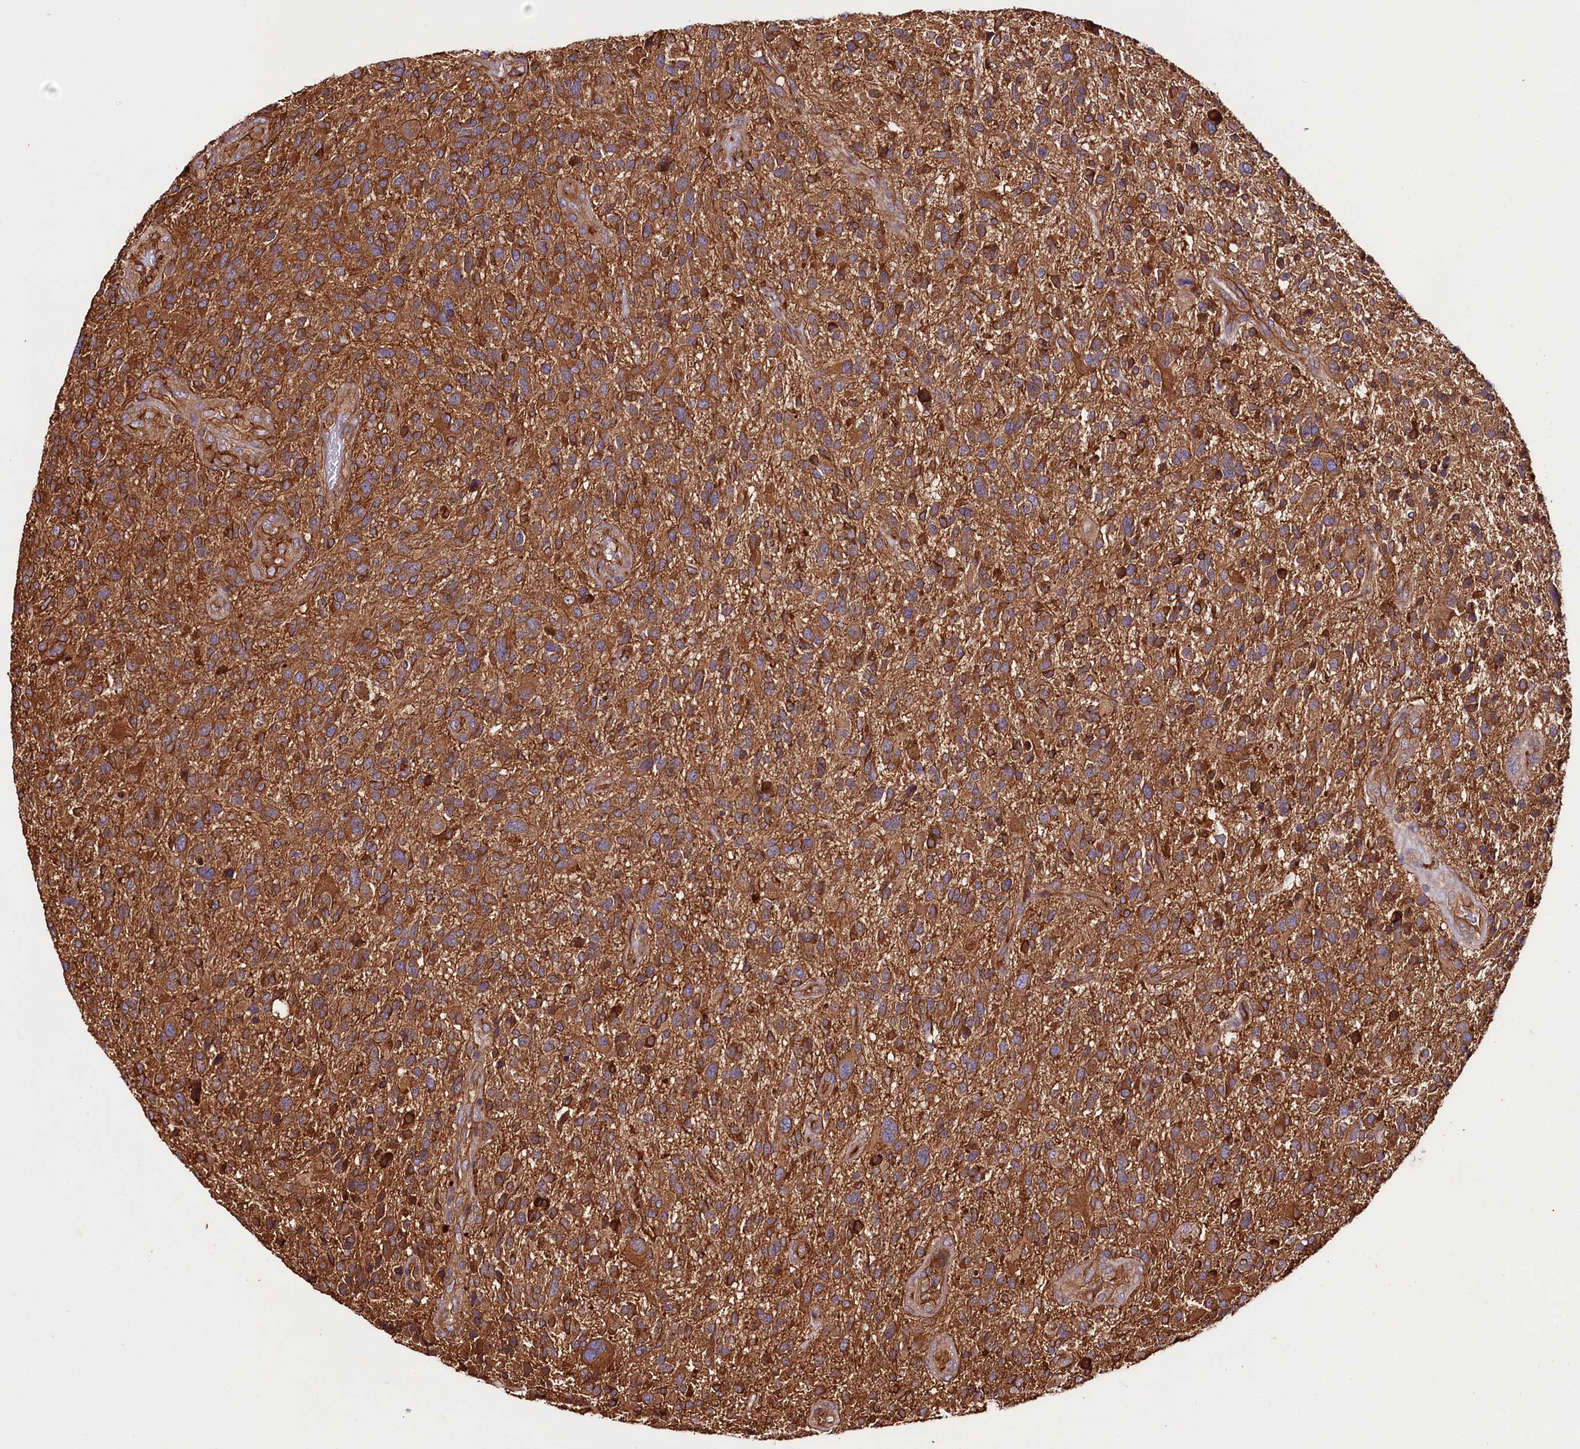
{"staining": {"intensity": "strong", "quantity": ">75%", "location": "cytoplasmic/membranous"}, "tissue": "glioma", "cell_type": "Tumor cells", "image_type": "cancer", "snomed": [{"axis": "morphology", "description": "Glioma, malignant, High grade"}, {"axis": "topography", "description": "Brain"}], "caption": "Glioma tissue displays strong cytoplasmic/membranous staining in approximately >75% of tumor cells", "gene": "CEP295", "patient": {"sex": "male", "age": 47}}